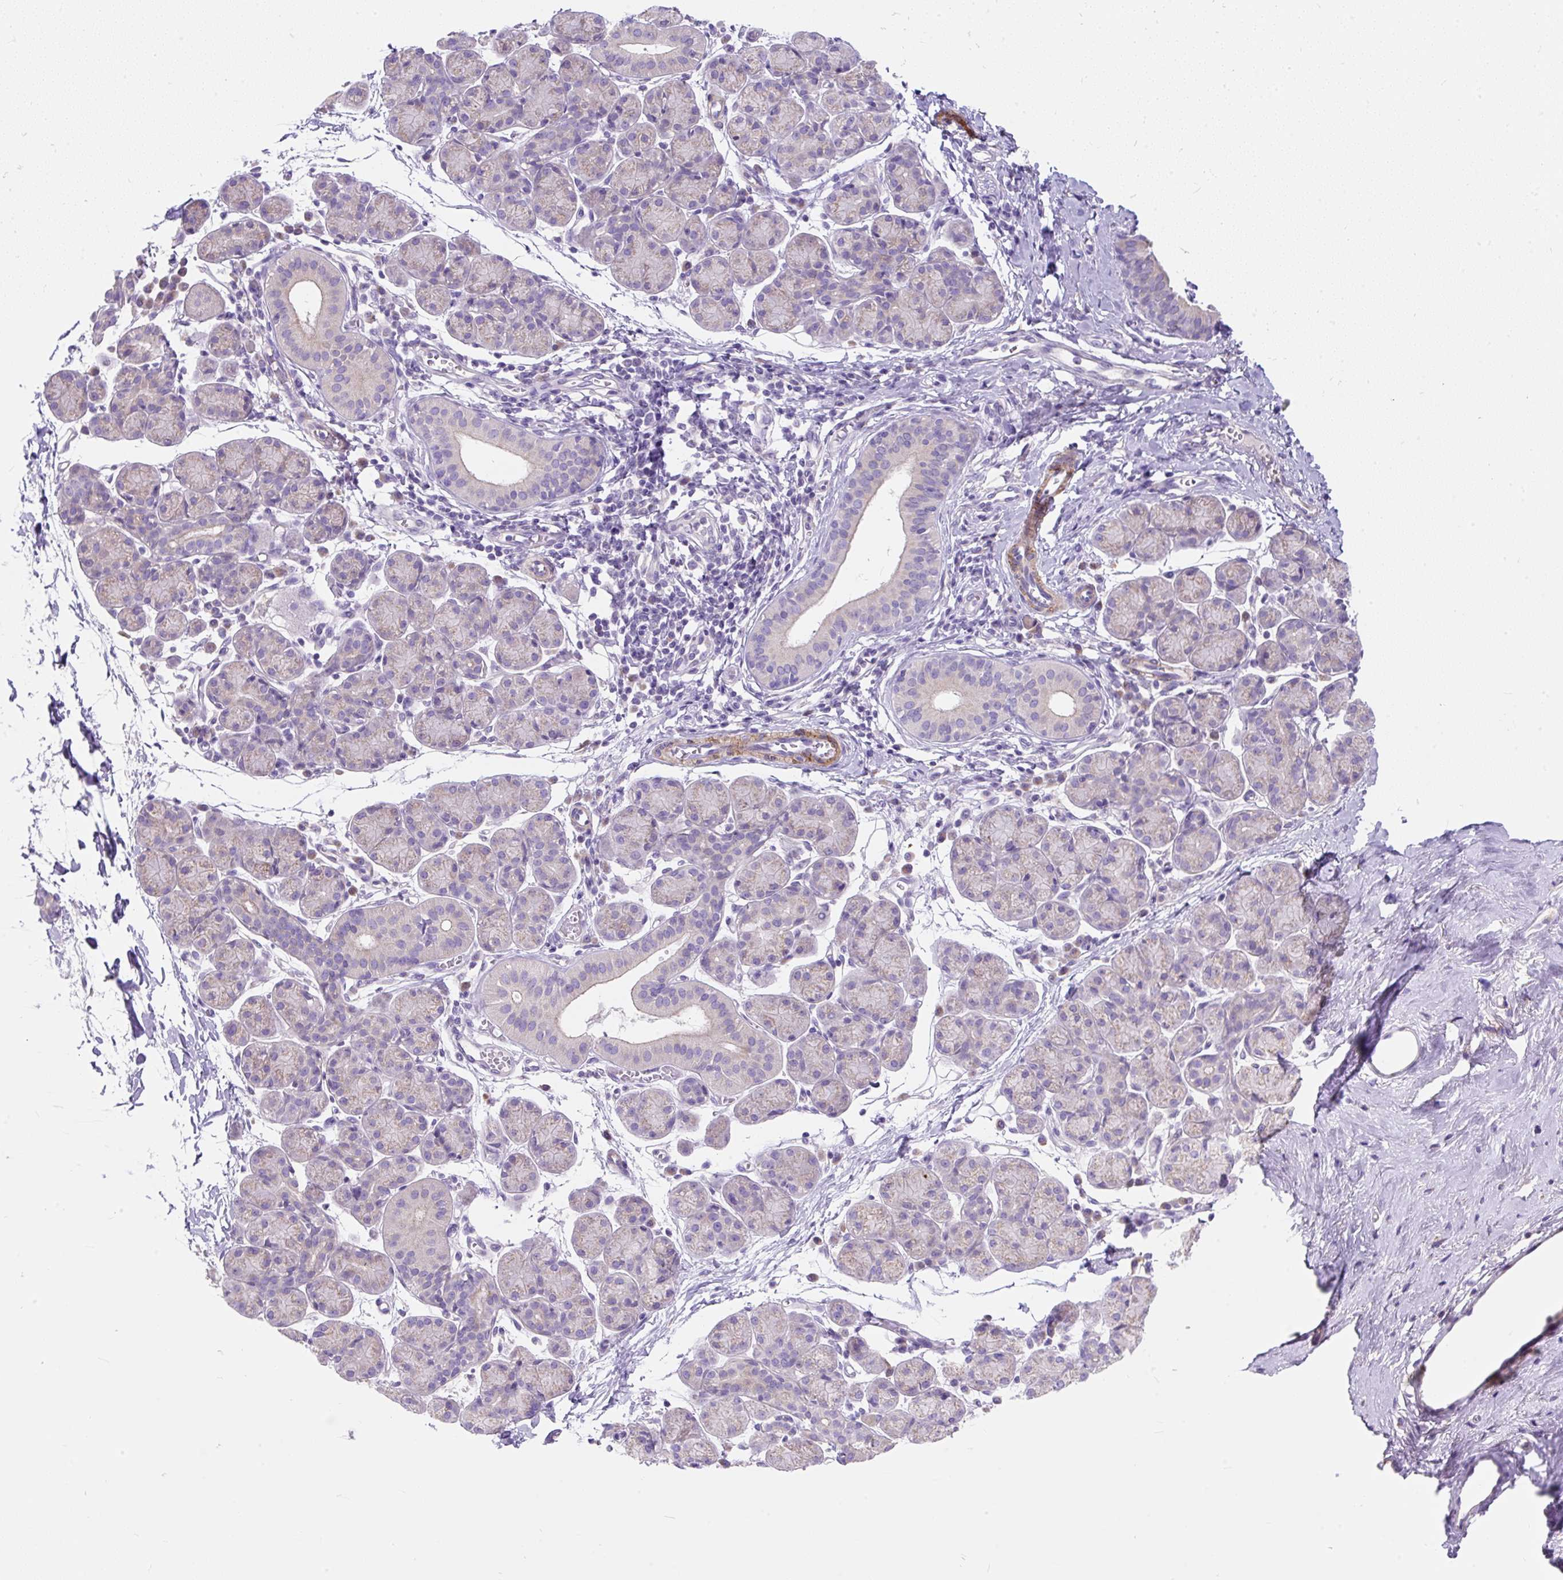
{"staining": {"intensity": "negative", "quantity": "none", "location": "none"}, "tissue": "salivary gland", "cell_type": "Glandular cells", "image_type": "normal", "snomed": [{"axis": "morphology", "description": "Normal tissue, NOS"}, {"axis": "morphology", "description": "Inflammation, NOS"}, {"axis": "topography", "description": "Lymph node"}, {"axis": "topography", "description": "Salivary gland"}], "caption": "This micrograph is of unremarkable salivary gland stained with immunohistochemistry to label a protein in brown with the nuclei are counter-stained blue. There is no staining in glandular cells.", "gene": "SUSD5", "patient": {"sex": "male", "age": 3}}